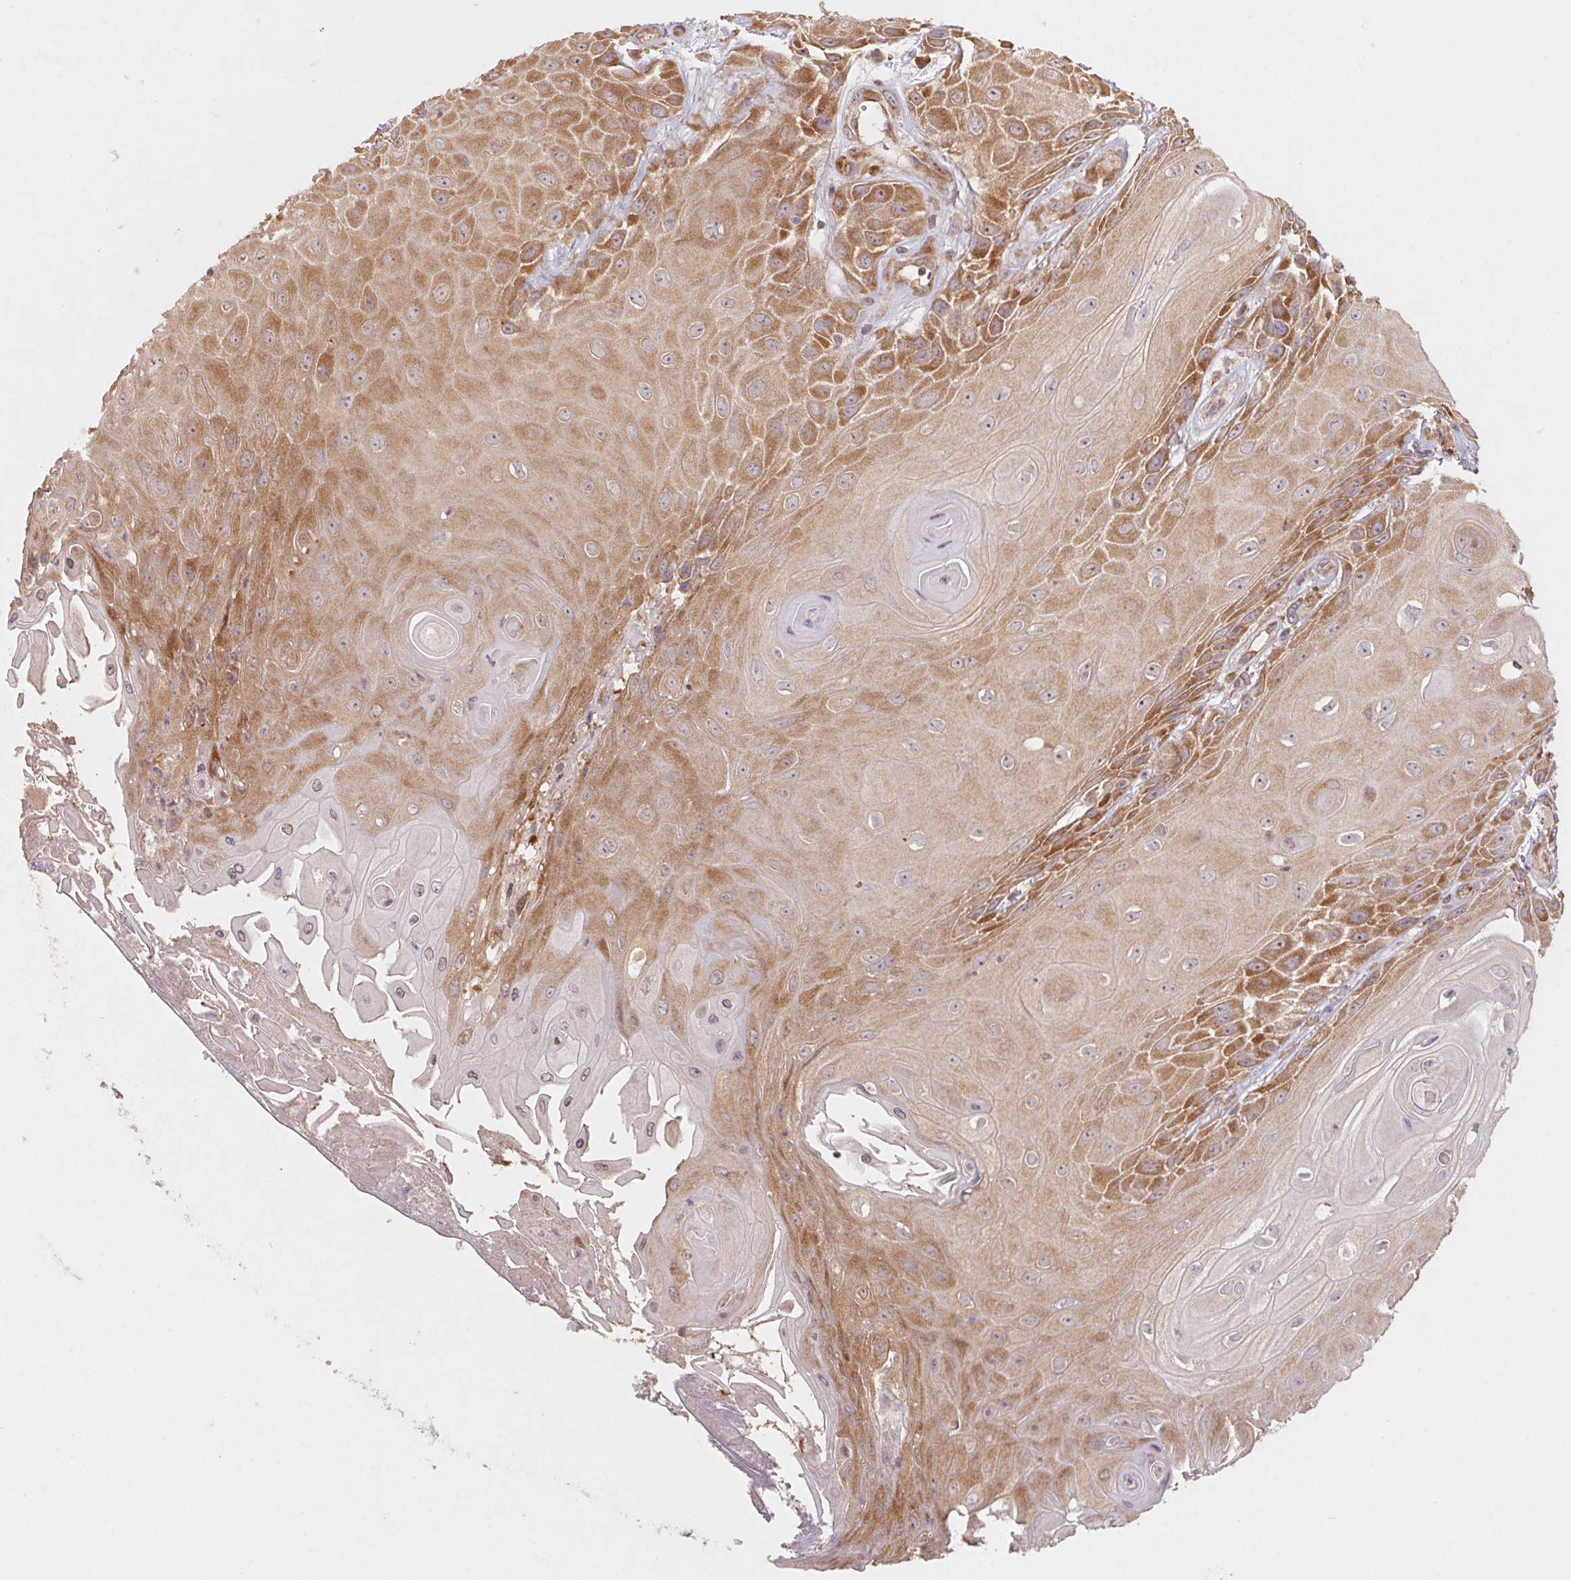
{"staining": {"intensity": "moderate", "quantity": ">75%", "location": "cytoplasmic/membranous"}, "tissue": "skin cancer", "cell_type": "Tumor cells", "image_type": "cancer", "snomed": [{"axis": "morphology", "description": "Squamous cell carcinoma, NOS"}, {"axis": "topography", "description": "Skin"}], "caption": "Tumor cells display medium levels of moderate cytoplasmic/membranous staining in about >75% of cells in human squamous cell carcinoma (skin).", "gene": "RPL27A", "patient": {"sex": "male", "age": 62}}